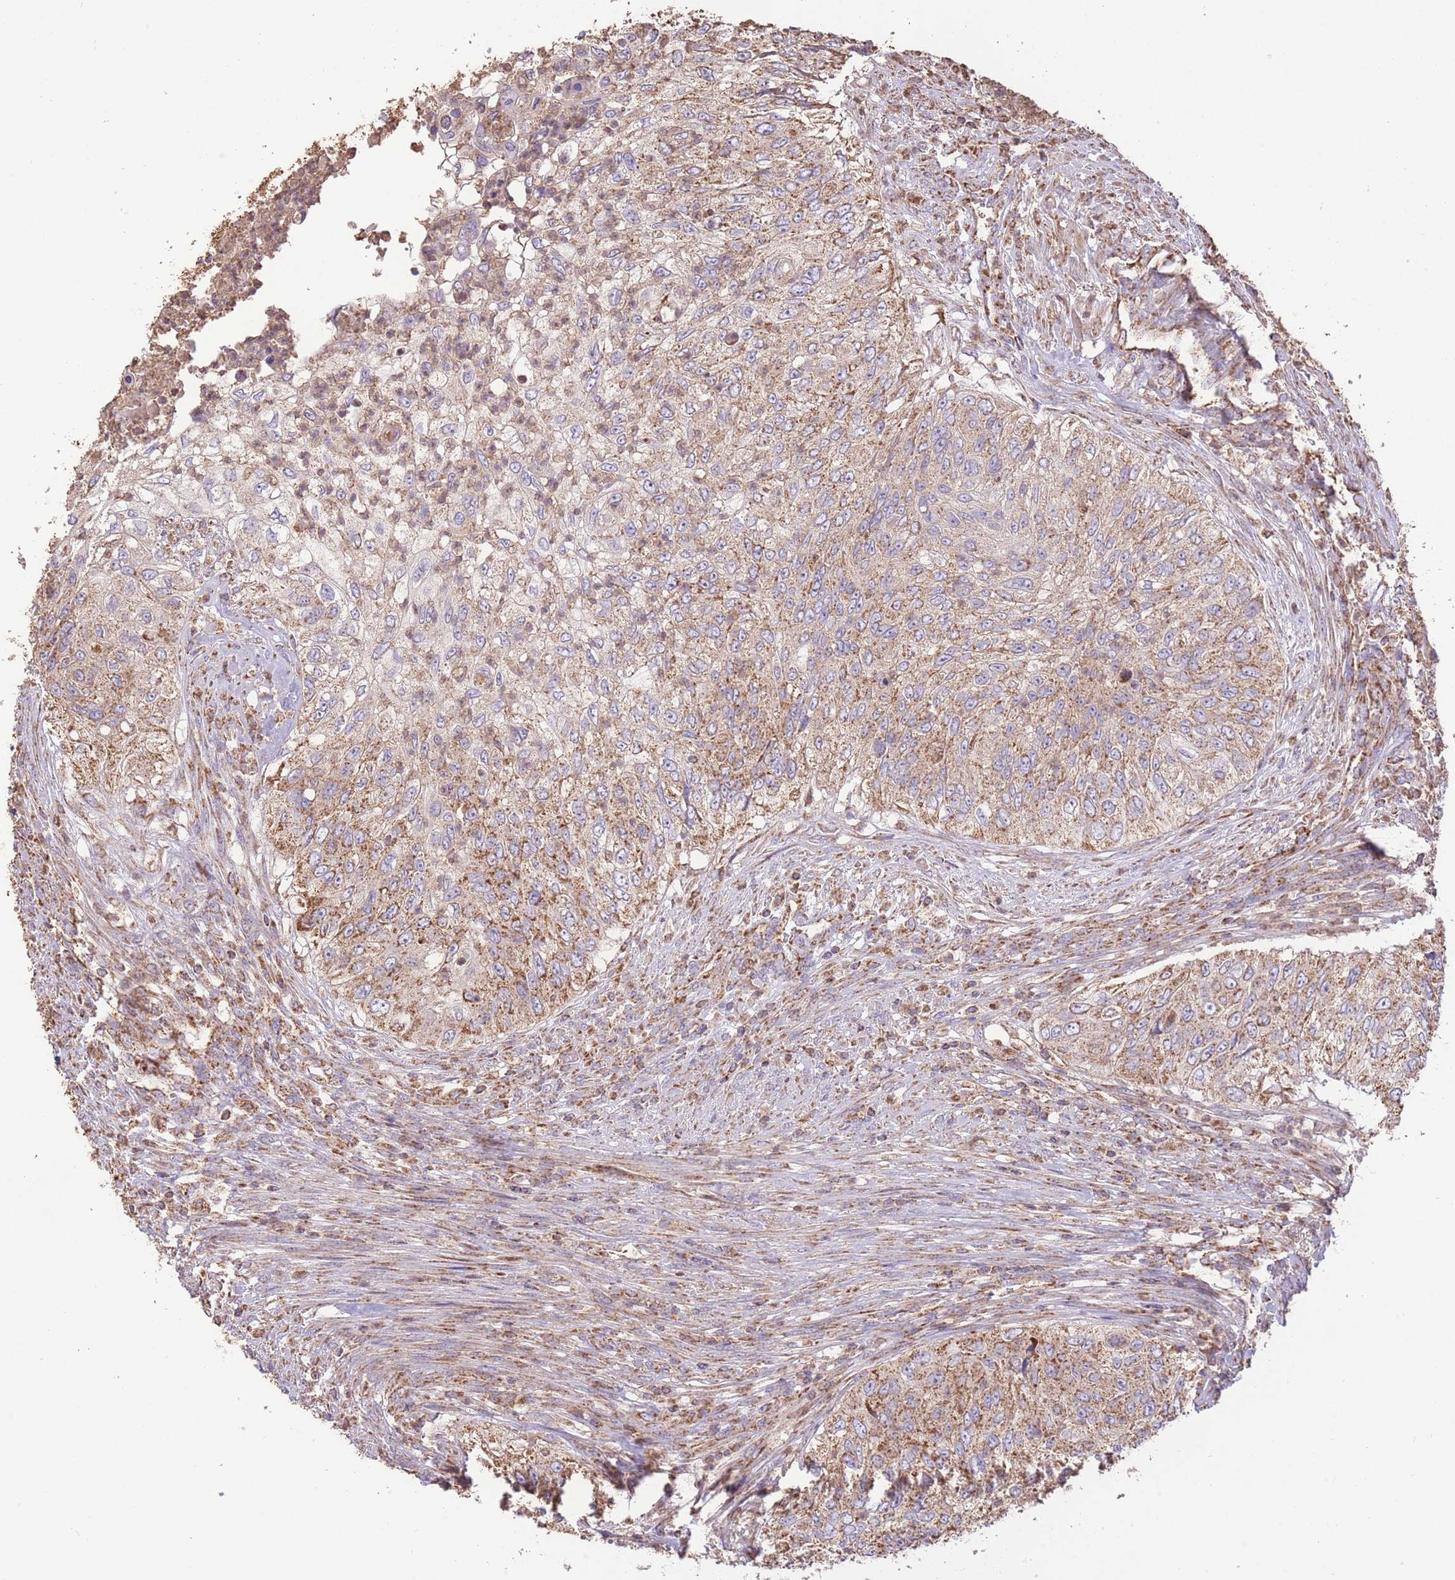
{"staining": {"intensity": "moderate", "quantity": ">75%", "location": "cytoplasmic/membranous"}, "tissue": "urothelial cancer", "cell_type": "Tumor cells", "image_type": "cancer", "snomed": [{"axis": "morphology", "description": "Urothelial carcinoma, High grade"}, {"axis": "topography", "description": "Urinary bladder"}], "caption": "Urothelial cancer stained for a protein (brown) displays moderate cytoplasmic/membranous positive positivity in about >75% of tumor cells.", "gene": "PREP", "patient": {"sex": "female", "age": 60}}